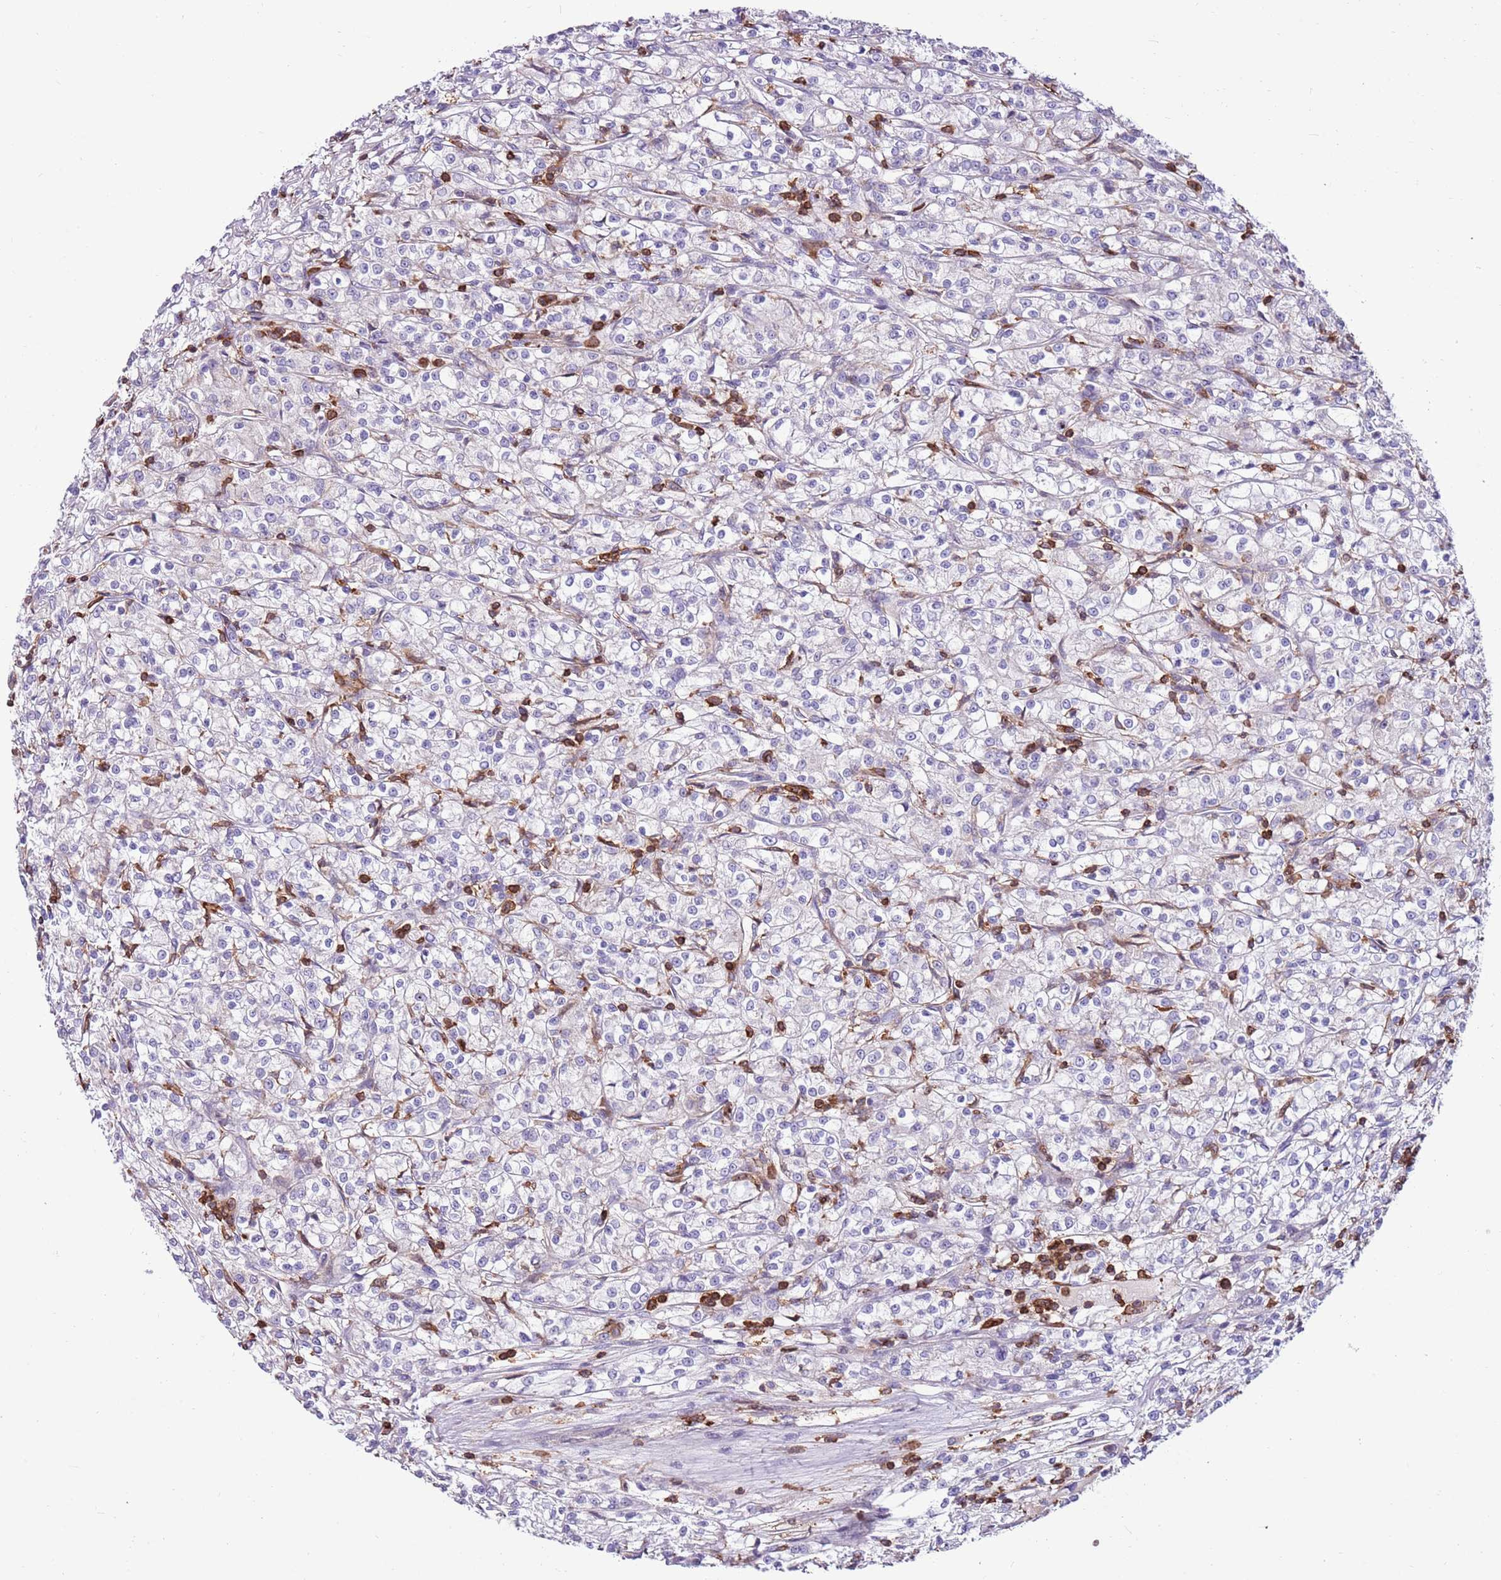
{"staining": {"intensity": "negative", "quantity": "none", "location": "none"}, "tissue": "renal cancer", "cell_type": "Tumor cells", "image_type": "cancer", "snomed": [{"axis": "morphology", "description": "Adenocarcinoma, NOS"}, {"axis": "topography", "description": "Kidney"}], "caption": "The IHC image has no significant staining in tumor cells of renal adenocarcinoma tissue.", "gene": "ZSWIM1", "patient": {"sex": "female", "age": 59}}